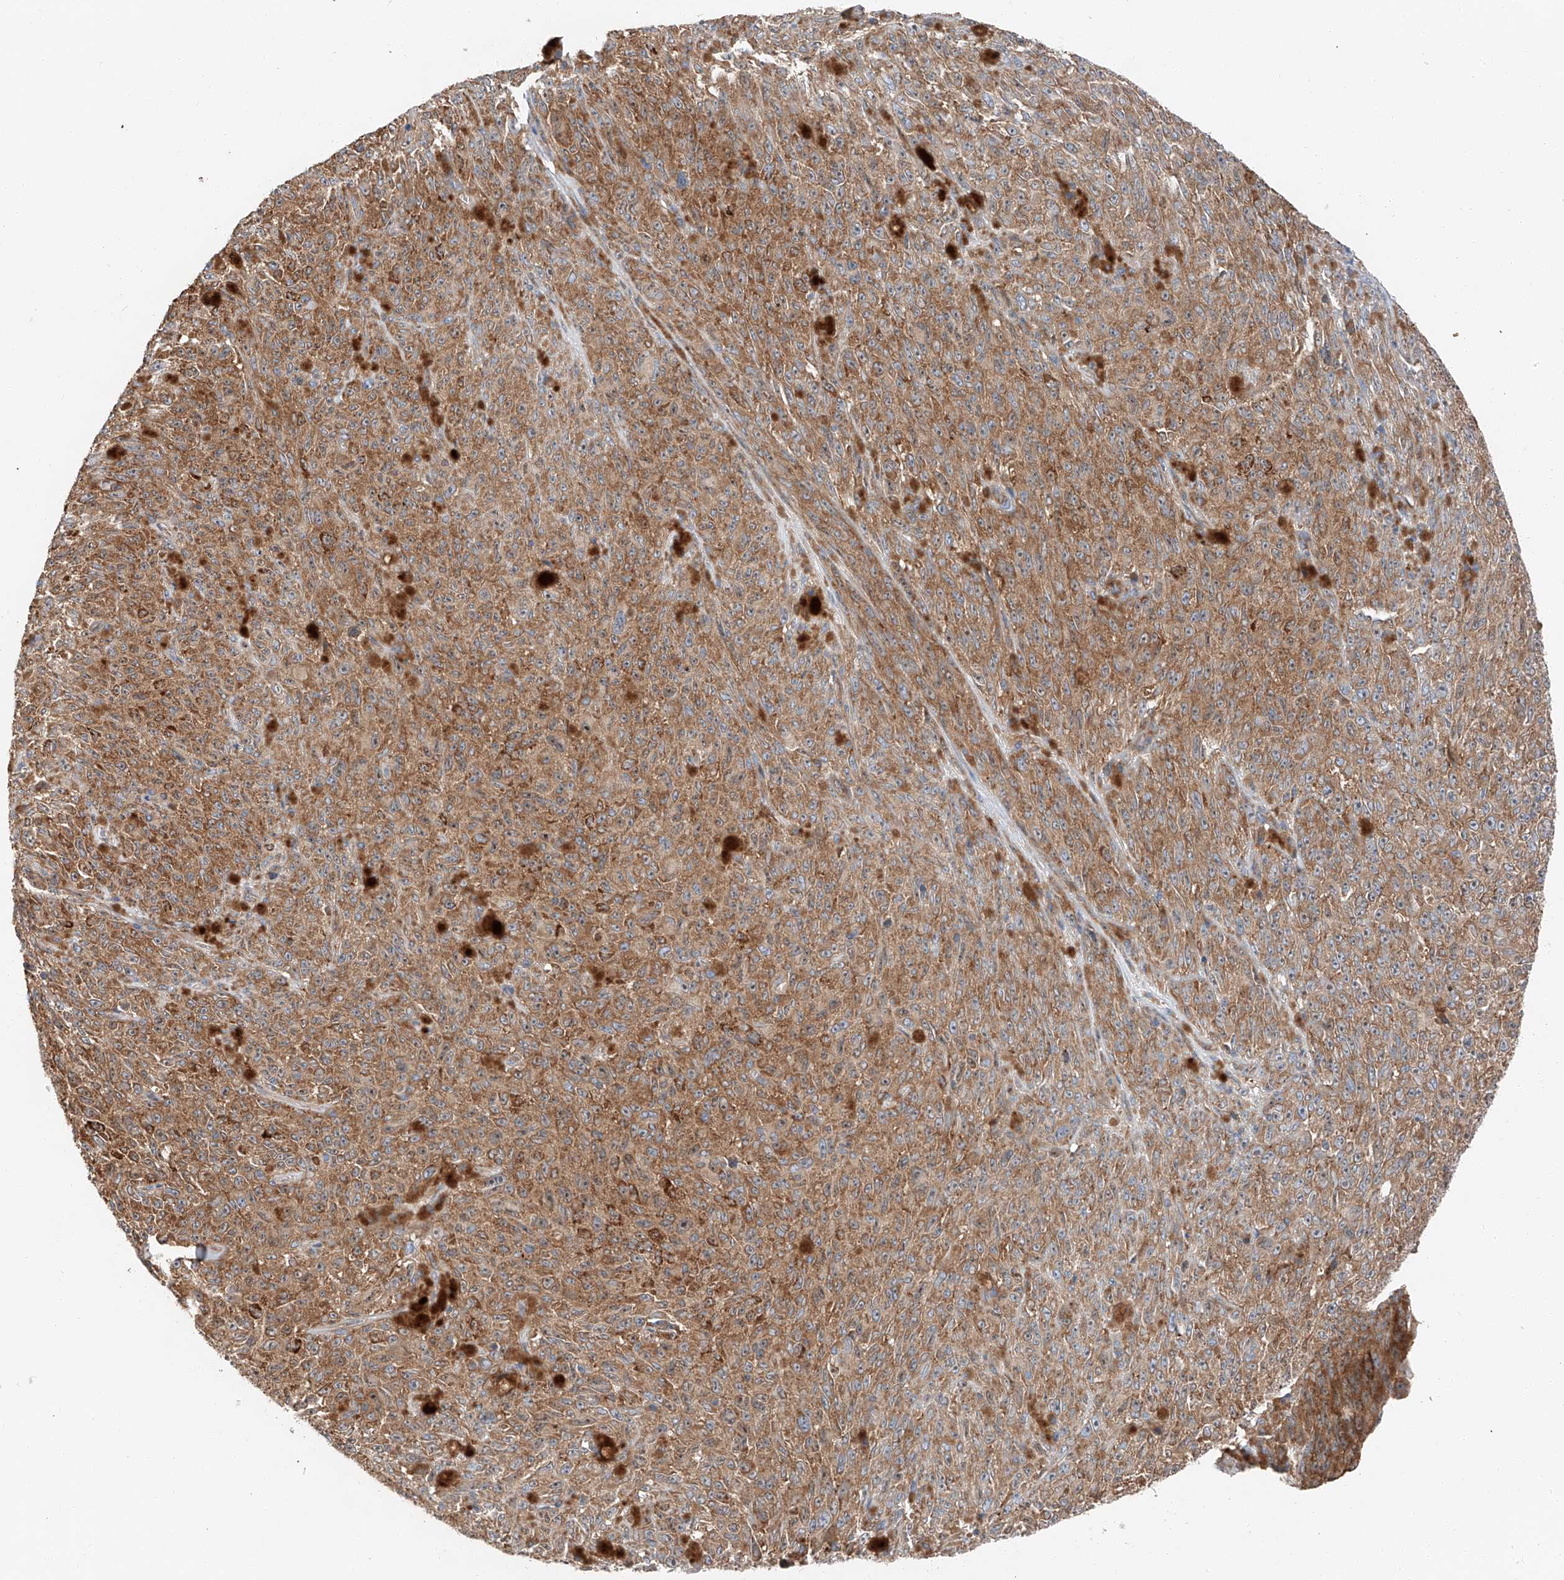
{"staining": {"intensity": "moderate", "quantity": ">75%", "location": "cytoplasmic/membranous"}, "tissue": "melanoma", "cell_type": "Tumor cells", "image_type": "cancer", "snomed": [{"axis": "morphology", "description": "Malignant melanoma, NOS"}, {"axis": "topography", "description": "Skin"}], "caption": "Immunohistochemistry (IHC) image of melanoma stained for a protein (brown), which displays medium levels of moderate cytoplasmic/membranous expression in approximately >75% of tumor cells.", "gene": "ZC3H15", "patient": {"sex": "female", "age": 82}}